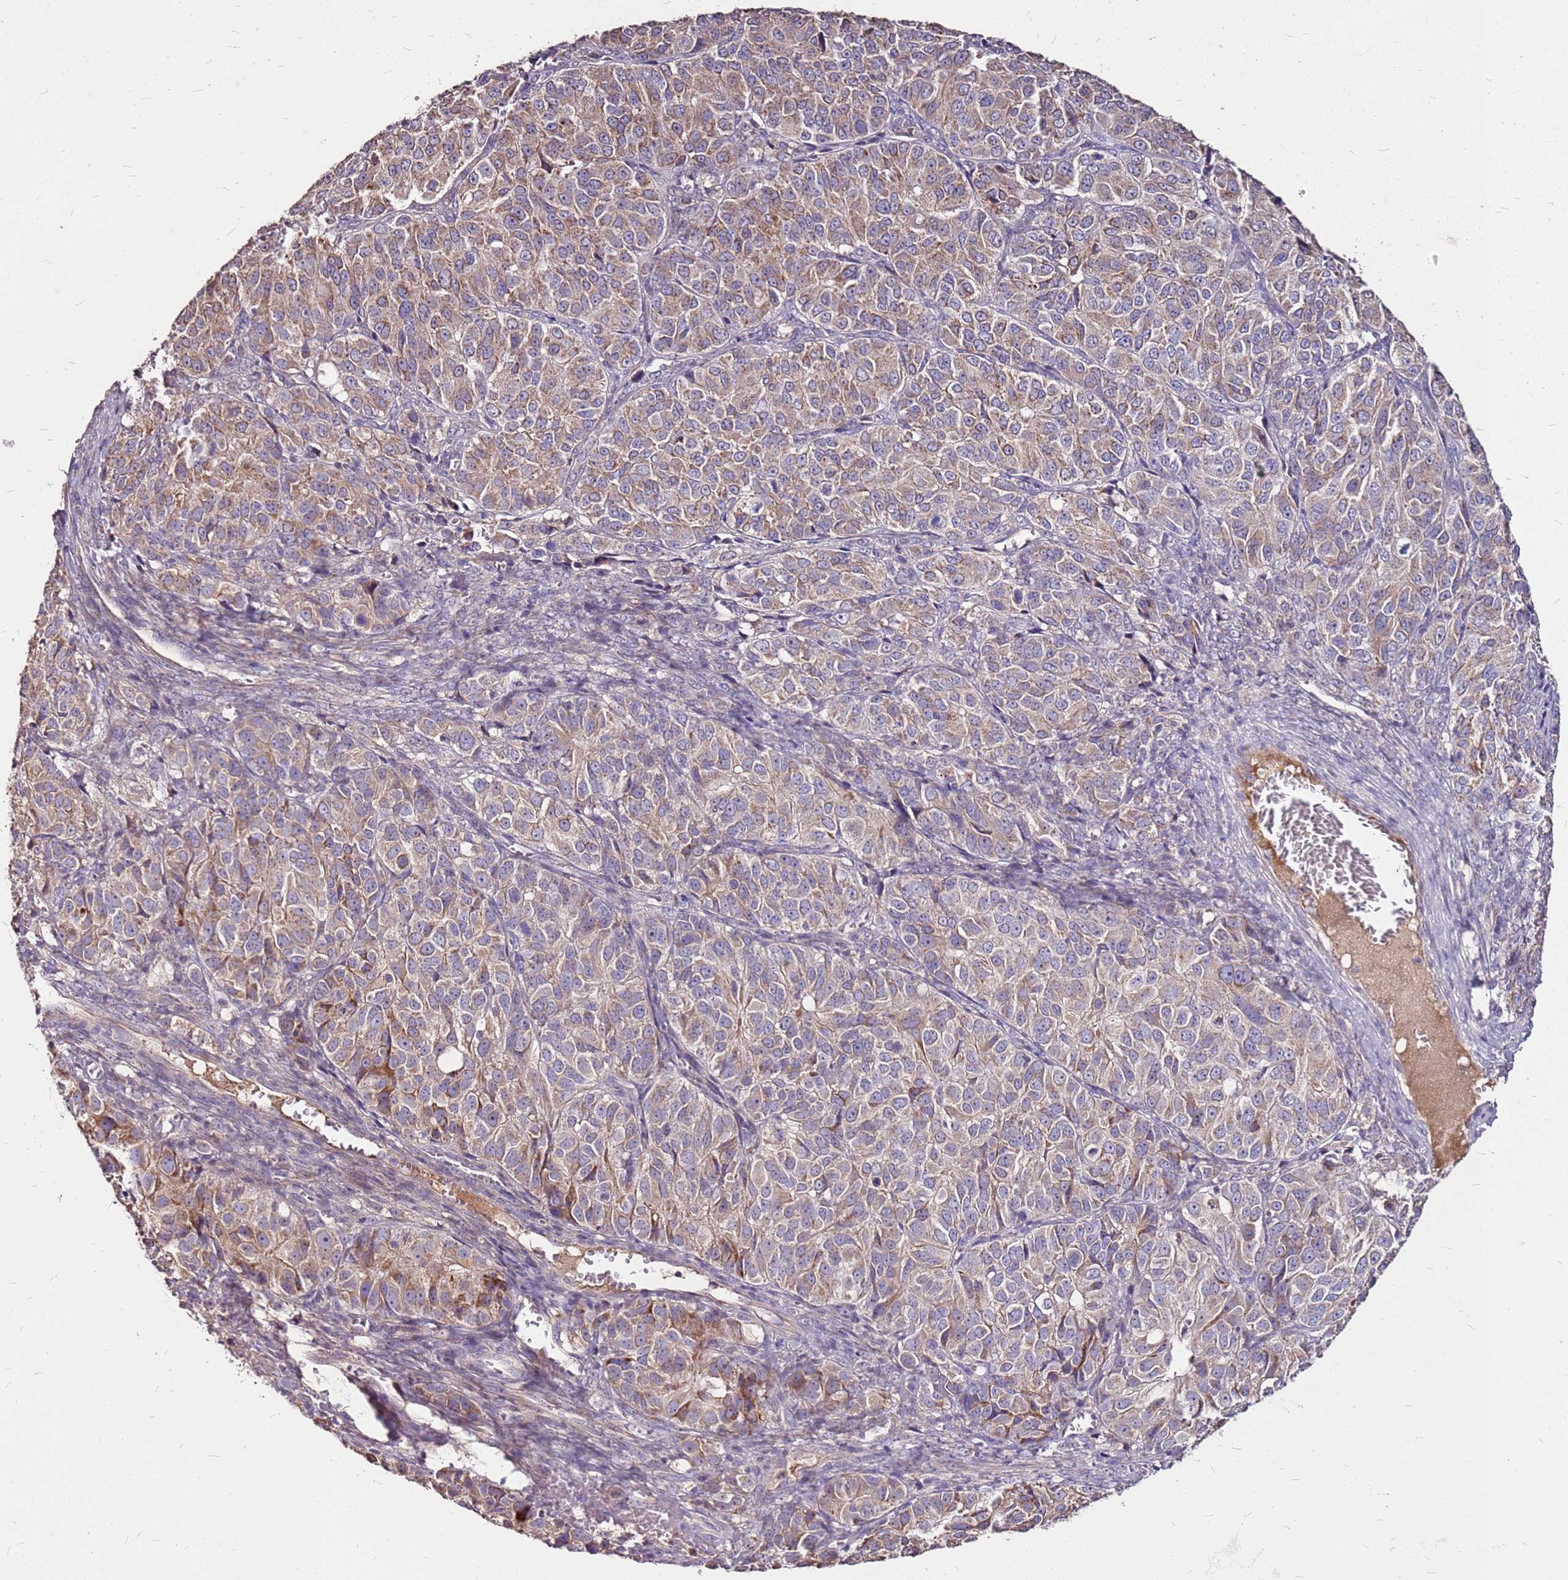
{"staining": {"intensity": "moderate", "quantity": "25%-75%", "location": "cytoplasmic/membranous"}, "tissue": "ovarian cancer", "cell_type": "Tumor cells", "image_type": "cancer", "snomed": [{"axis": "morphology", "description": "Carcinoma, endometroid"}, {"axis": "topography", "description": "Ovary"}], "caption": "Immunohistochemistry image of endometroid carcinoma (ovarian) stained for a protein (brown), which reveals medium levels of moderate cytoplasmic/membranous staining in about 25%-75% of tumor cells.", "gene": "DCDC2C", "patient": {"sex": "female", "age": 51}}